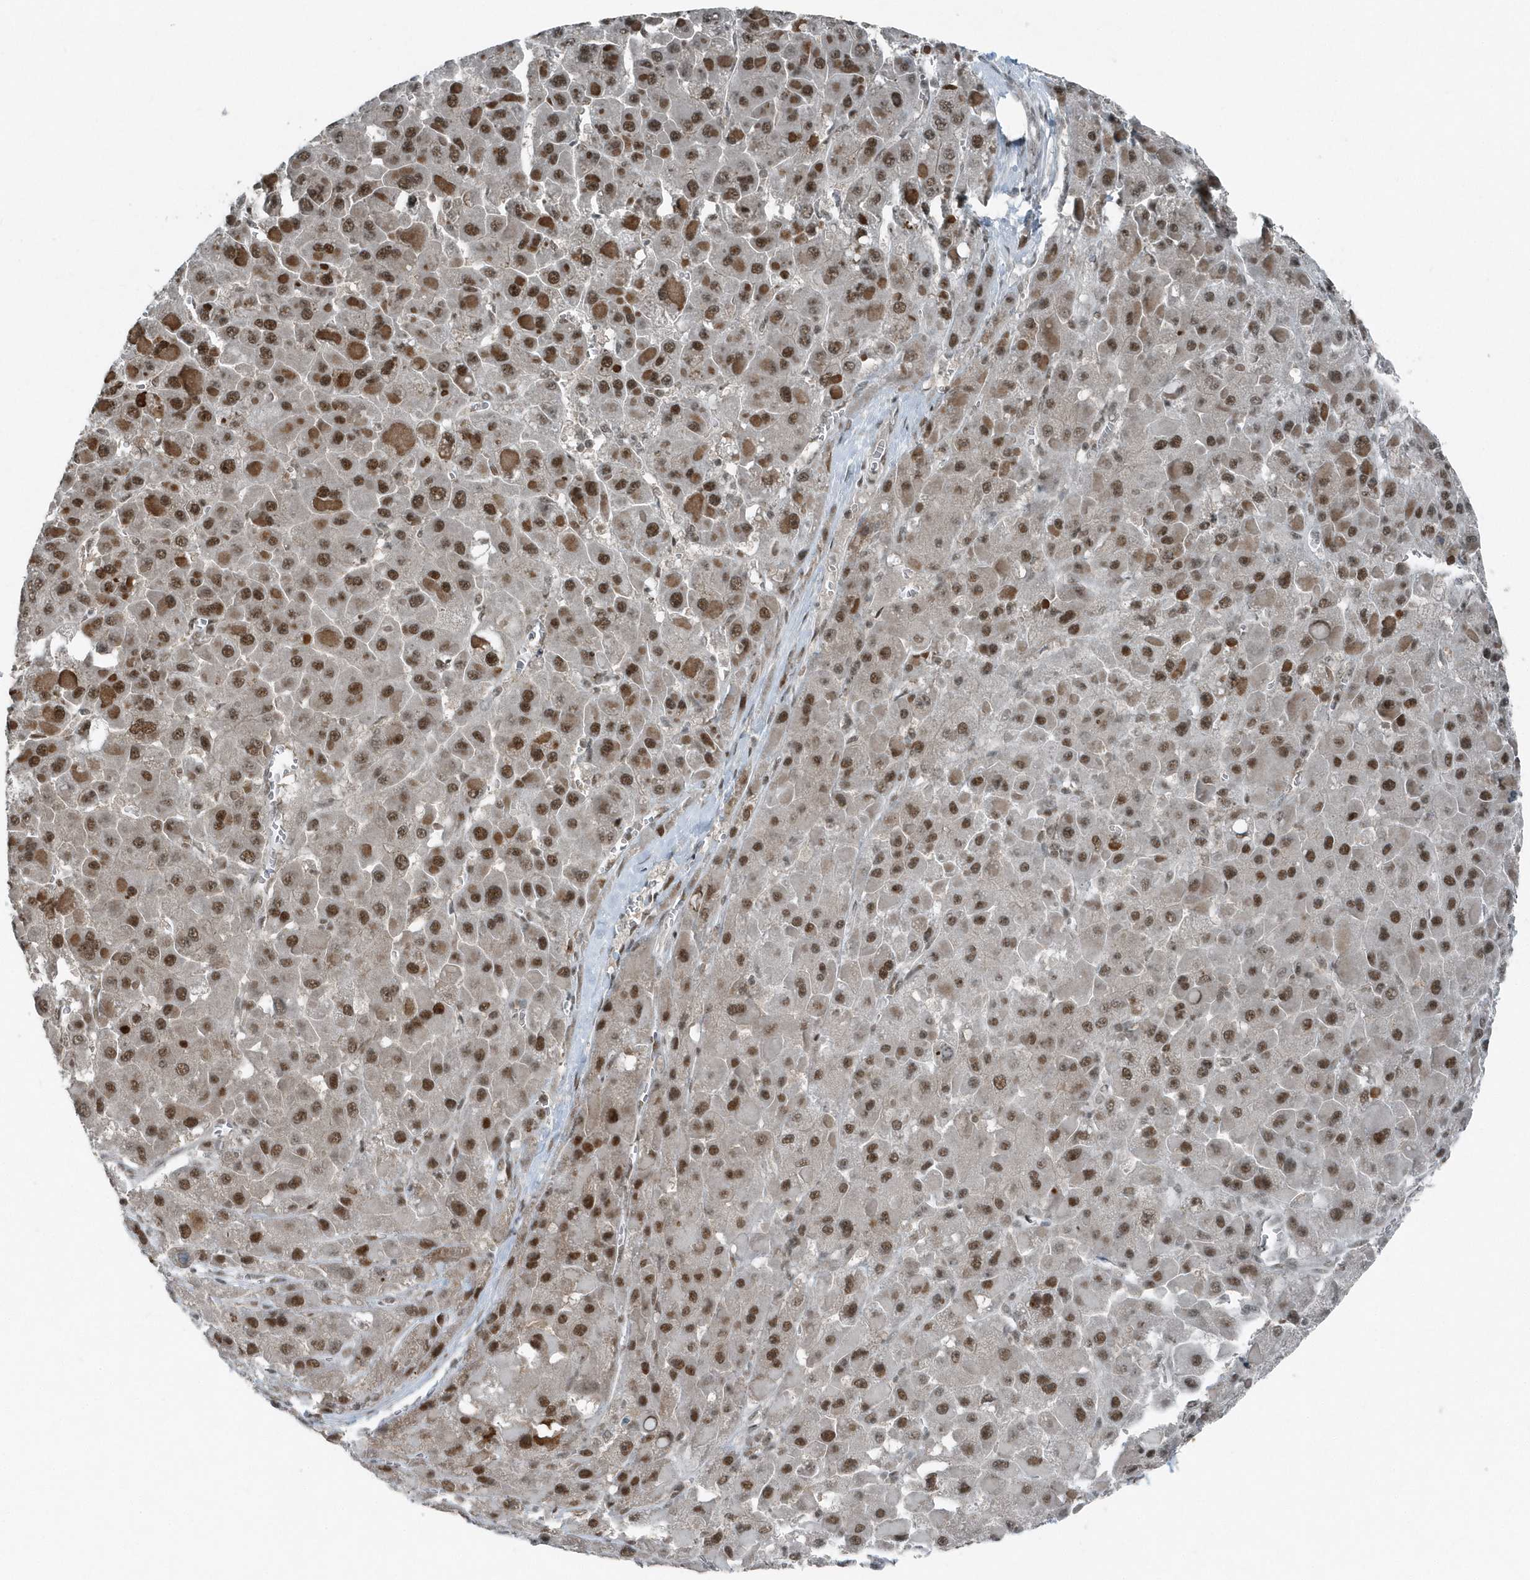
{"staining": {"intensity": "moderate", "quantity": ">75%", "location": "cytoplasmic/membranous,nuclear"}, "tissue": "liver cancer", "cell_type": "Tumor cells", "image_type": "cancer", "snomed": [{"axis": "morphology", "description": "Carcinoma, Hepatocellular, NOS"}, {"axis": "topography", "description": "Liver"}], "caption": "An image of liver hepatocellular carcinoma stained for a protein demonstrates moderate cytoplasmic/membranous and nuclear brown staining in tumor cells.", "gene": "YTHDC1", "patient": {"sex": "female", "age": 73}}